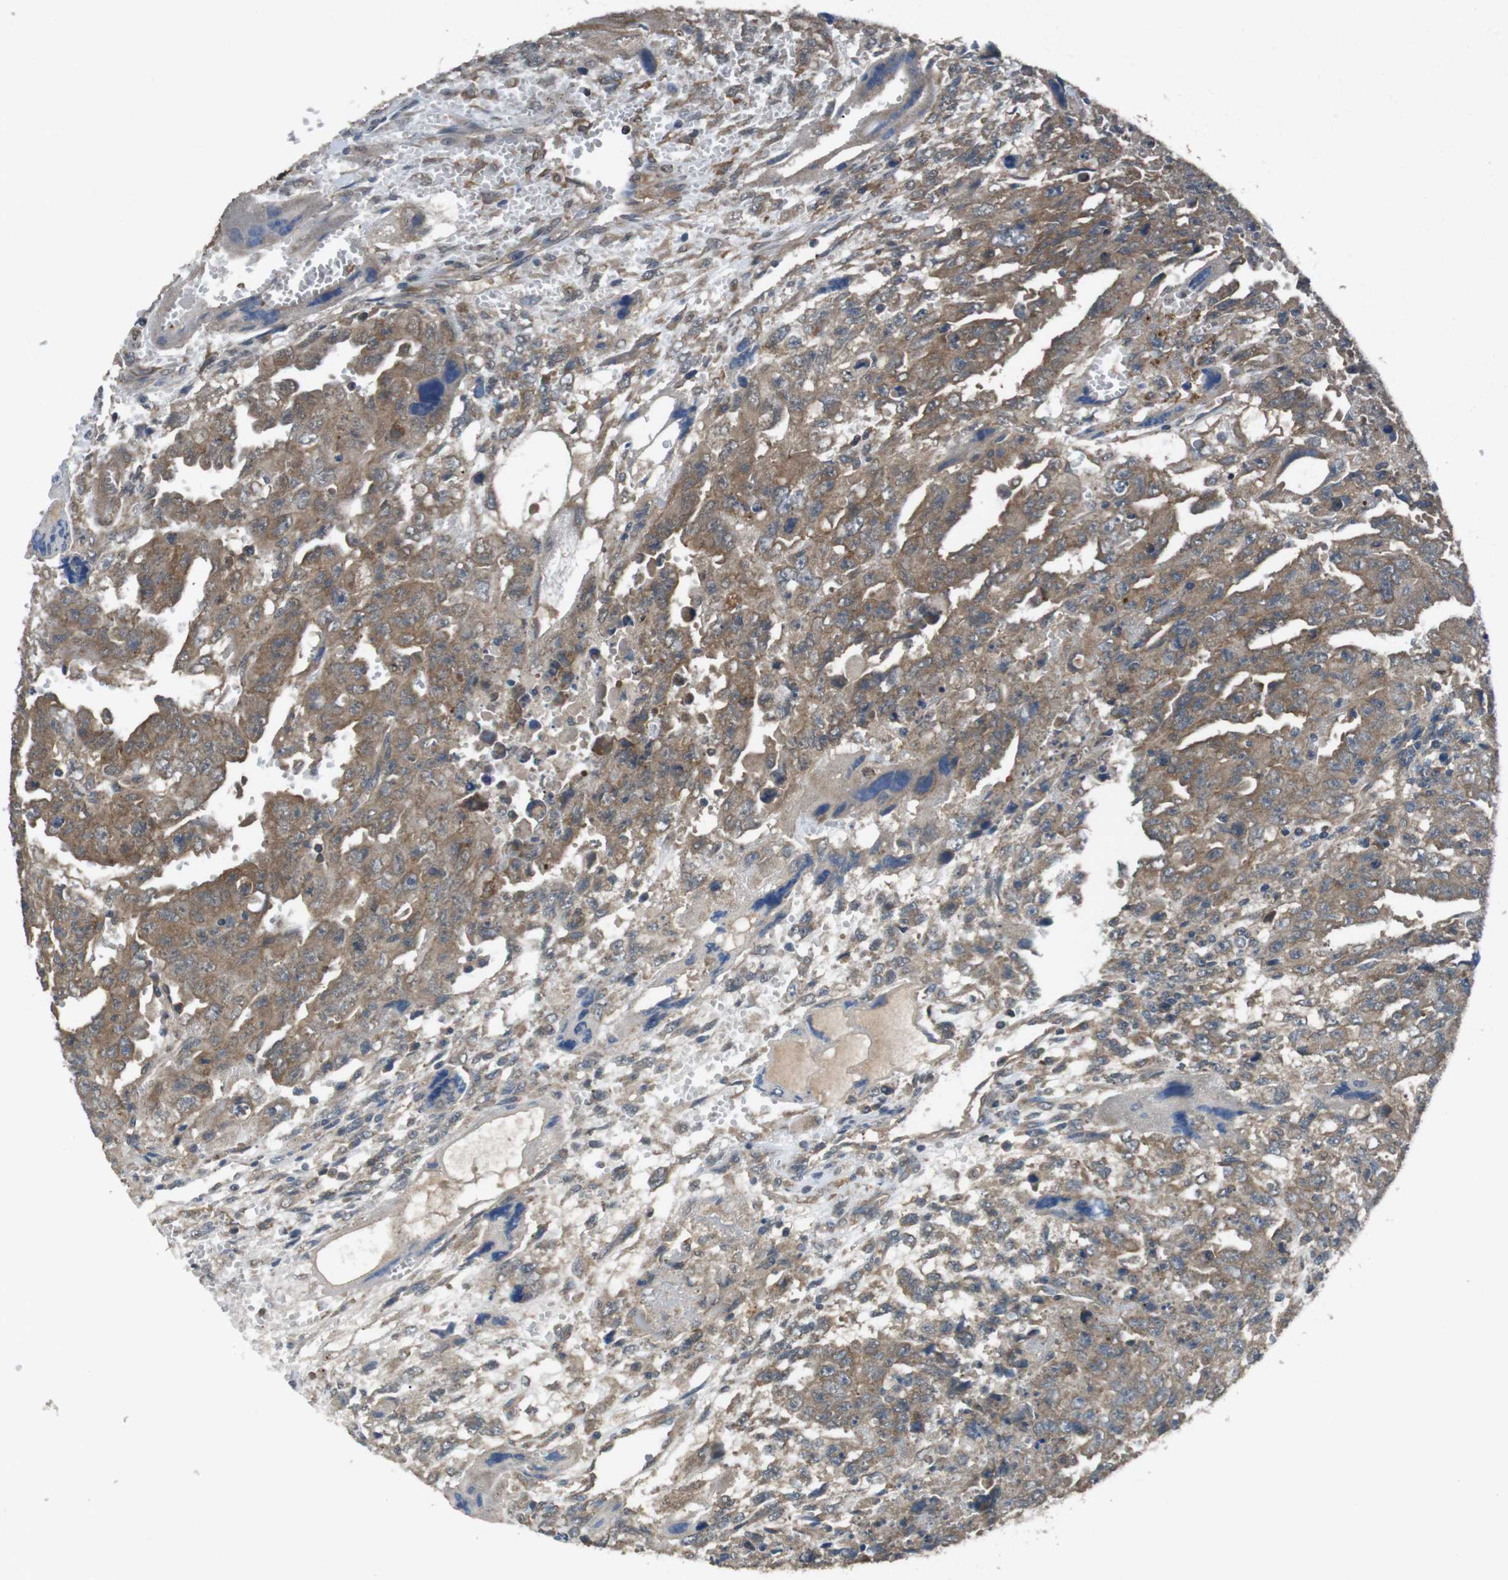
{"staining": {"intensity": "moderate", "quantity": ">75%", "location": "cytoplasmic/membranous"}, "tissue": "testis cancer", "cell_type": "Tumor cells", "image_type": "cancer", "snomed": [{"axis": "morphology", "description": "Carcinoma, Embryonal, NOS"}, {"axis": "topography", "description": "Testis"}], "caption": "This is an image of IHC staining of embryonal carcinoma (testis), which shows moderate positivity in the cytoplasmic/membranous of tumor cells.", "gene": "FUT2", "patient": {"sex": "male", "age": 28}}